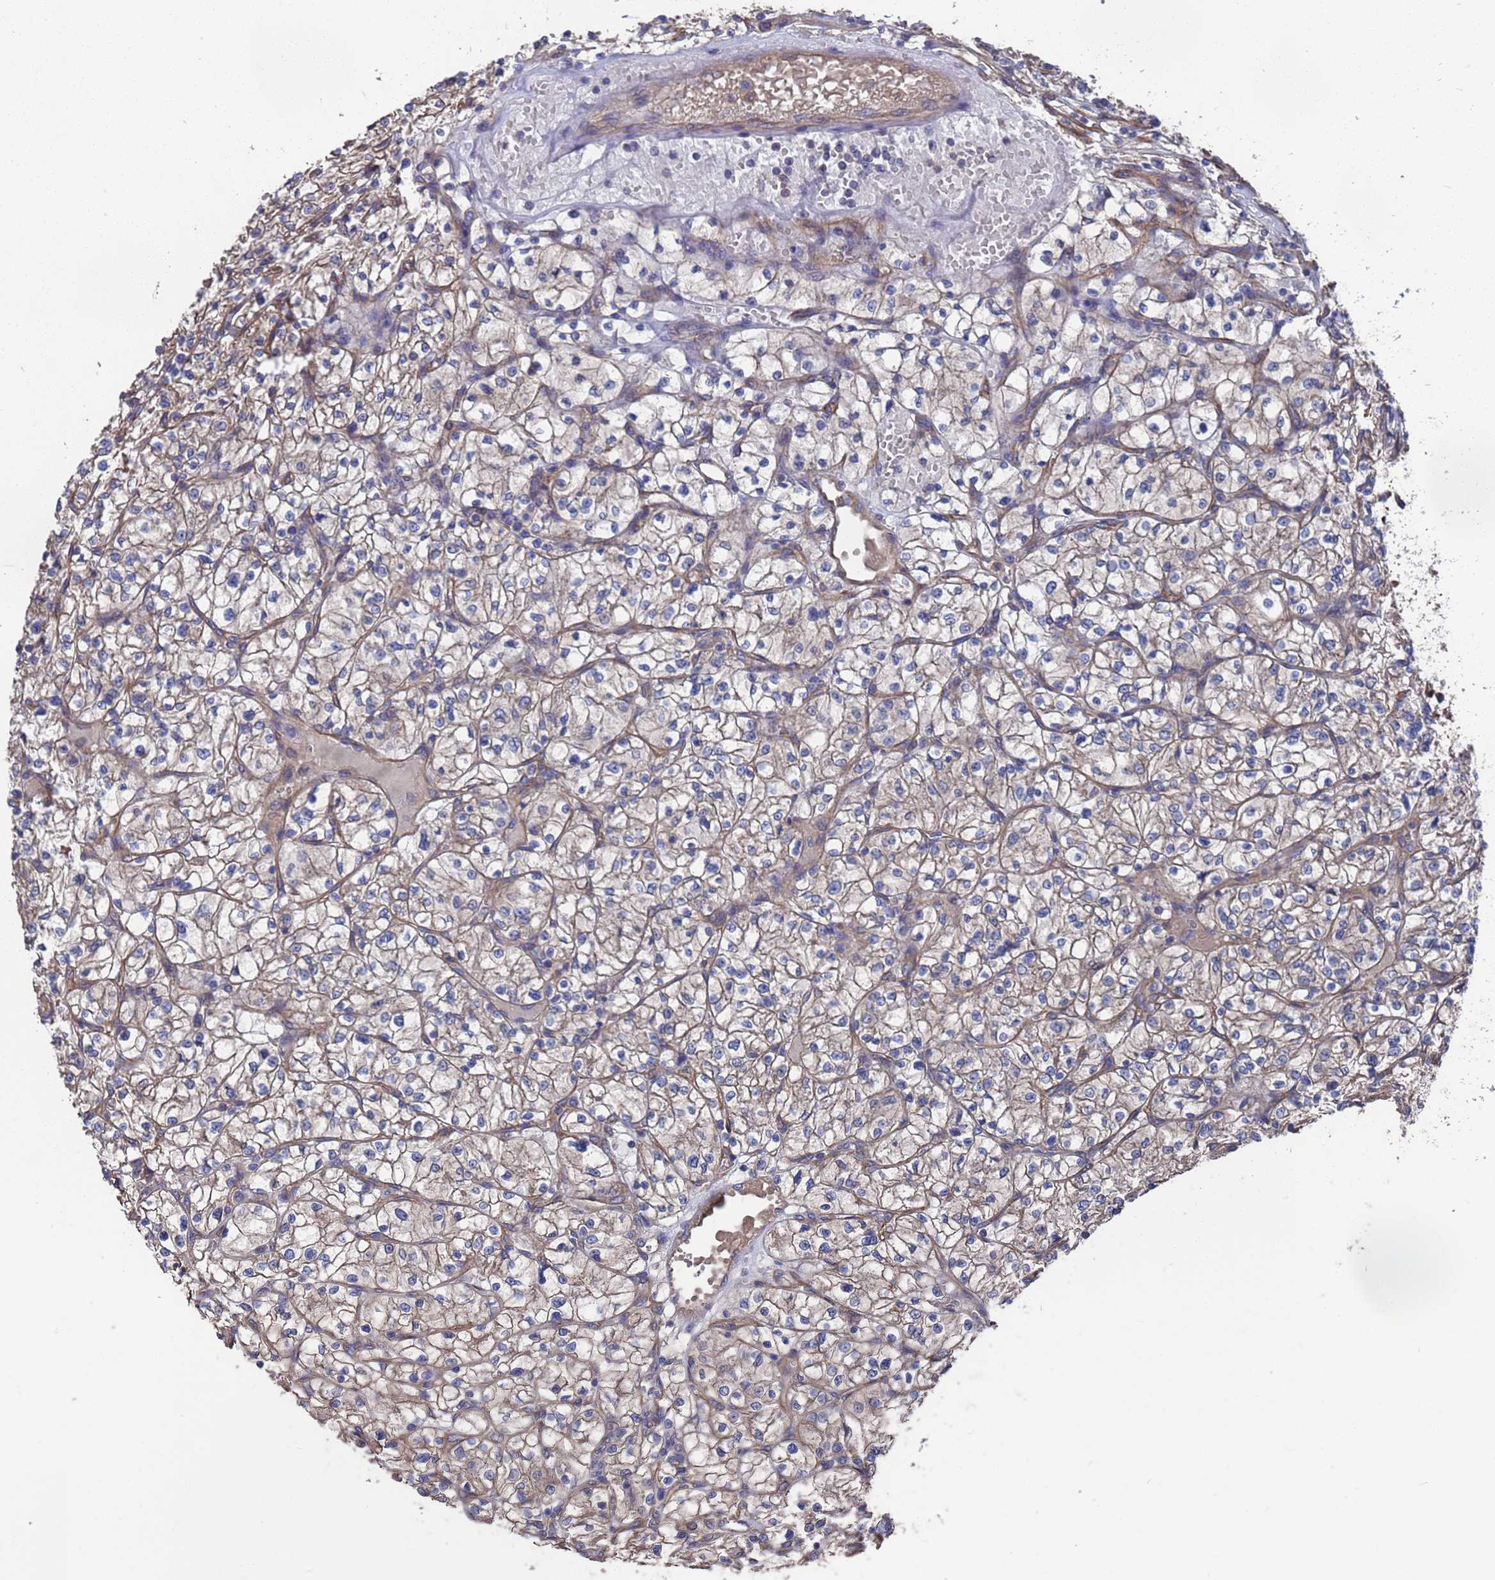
{"staining": {"intensity": "weak", "quantity": "25%-75%", "location": "cytoplasmic/membranous"}, "tissue": "renal cancer", "cell_type": "Tumor cells", "image_type": "cancer", "snomed": [{"axis": "morphology", "description": "Adenocarcinoma, NOS"}, {"axis": "topography", "description": "Kidney"}], "caption": "There is low levels of weak cytoplasmic/membranous expression in tumor cells of adenocarcinoma (renal), as demonstrated by immunohistochemical staining (brown color).", "gene": "NDUFAF6", "patient": {"sex": "female", "age": 64}}